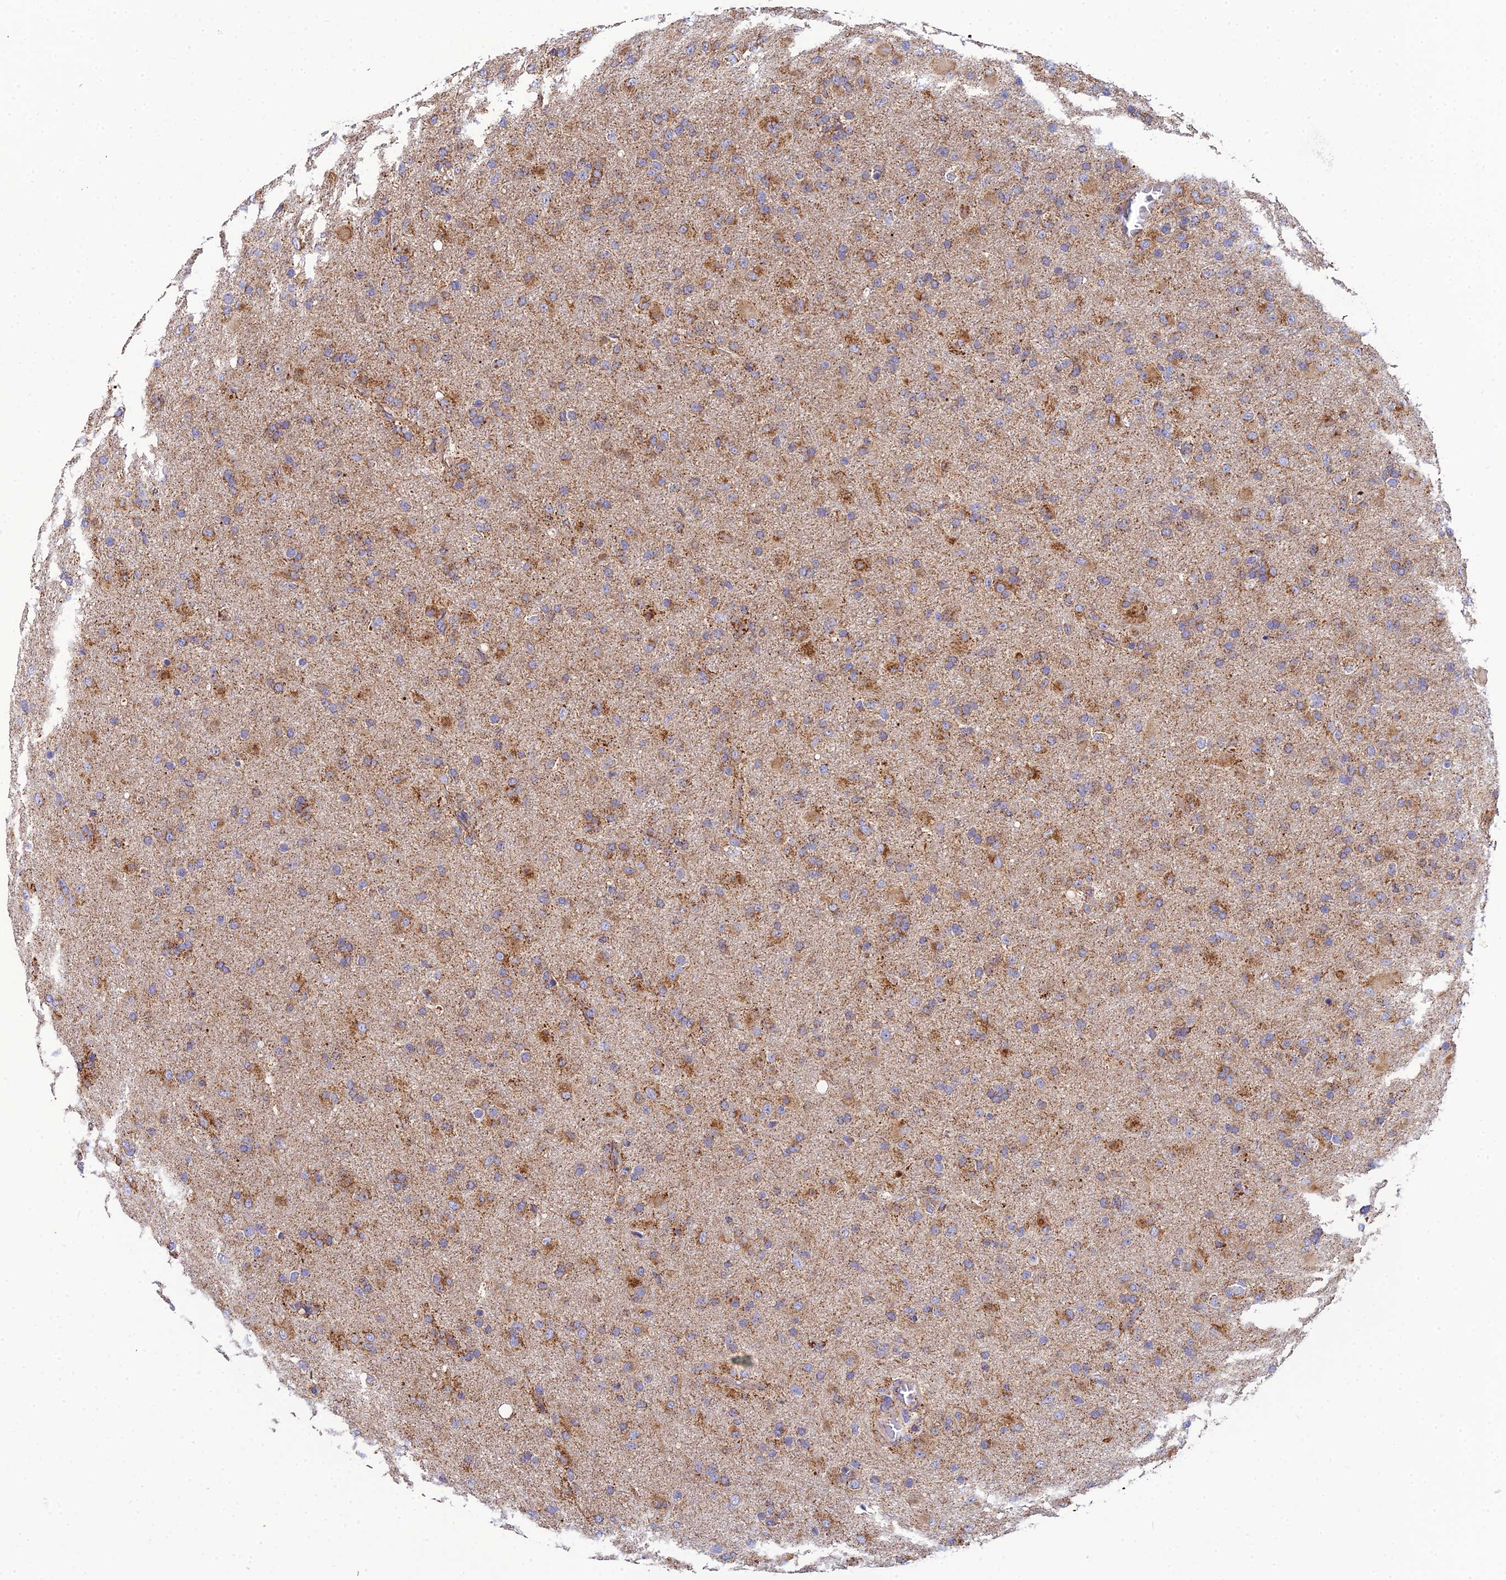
{"staining": {"intensity": "moderate", "quantity": "25%-75%", "location": "cytoplasmic/membranous"}, "tissue": "glioma", "cell_type": "Tumor cells", "image_type": "cancer", "snomed": [{"axis": "morphology", "description": "Glioma, malignant, Low grade"}, {"axis": "topography", "description": "Brain"}], "caption": "Glioma stained for a protein demonstrates moderate cytoplasmic/membranous positivity in tumor cells. The staining was performed using DAB (3,3'-diaminobenzidine) to visualize the protein expression in brown, while the nuclei were stained in blue with hematoxylin (Magnification: 20x).", "gene": "NIPSNAP3A", "patient": {"sex": "male", "age": 65}}